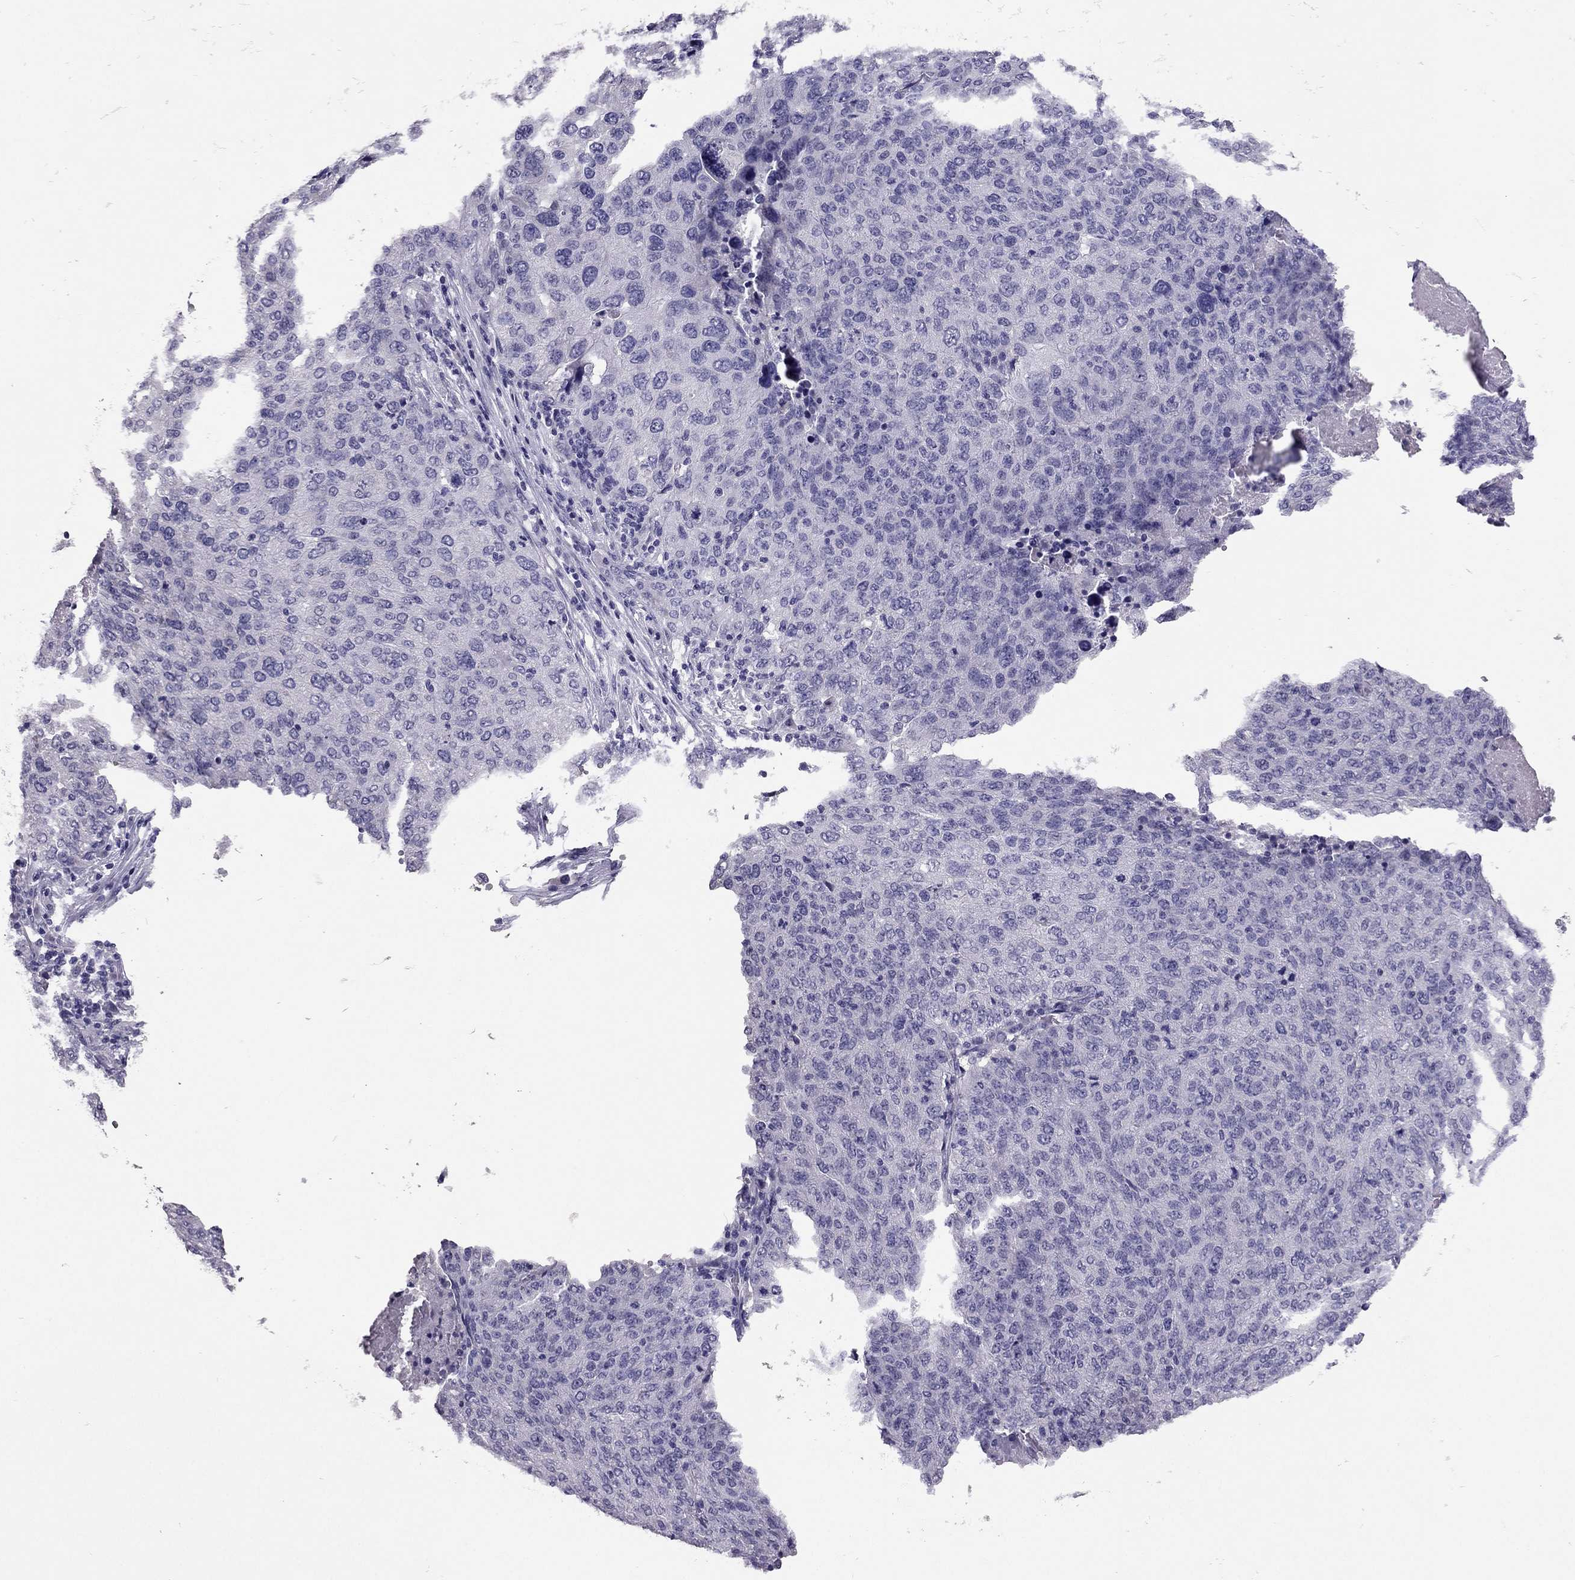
{"staining": {"intensity": "negative", "quantity": "none", "location": "none"}, "tissue": "ovarian cancer", "cell_type": "Tumor cells", "image_type": "cancer", "snomed": [{"axis": "morphology", "description": "Carcinoma, endometroid"}, {"axis": "topography", "description": "Ovary"}], "caption": "An image of ovarian cancer stained for a protein reveals no brown staining in tumor cells.", "gene": "RHO", "patient": {"sex": "female", "age": 58}}